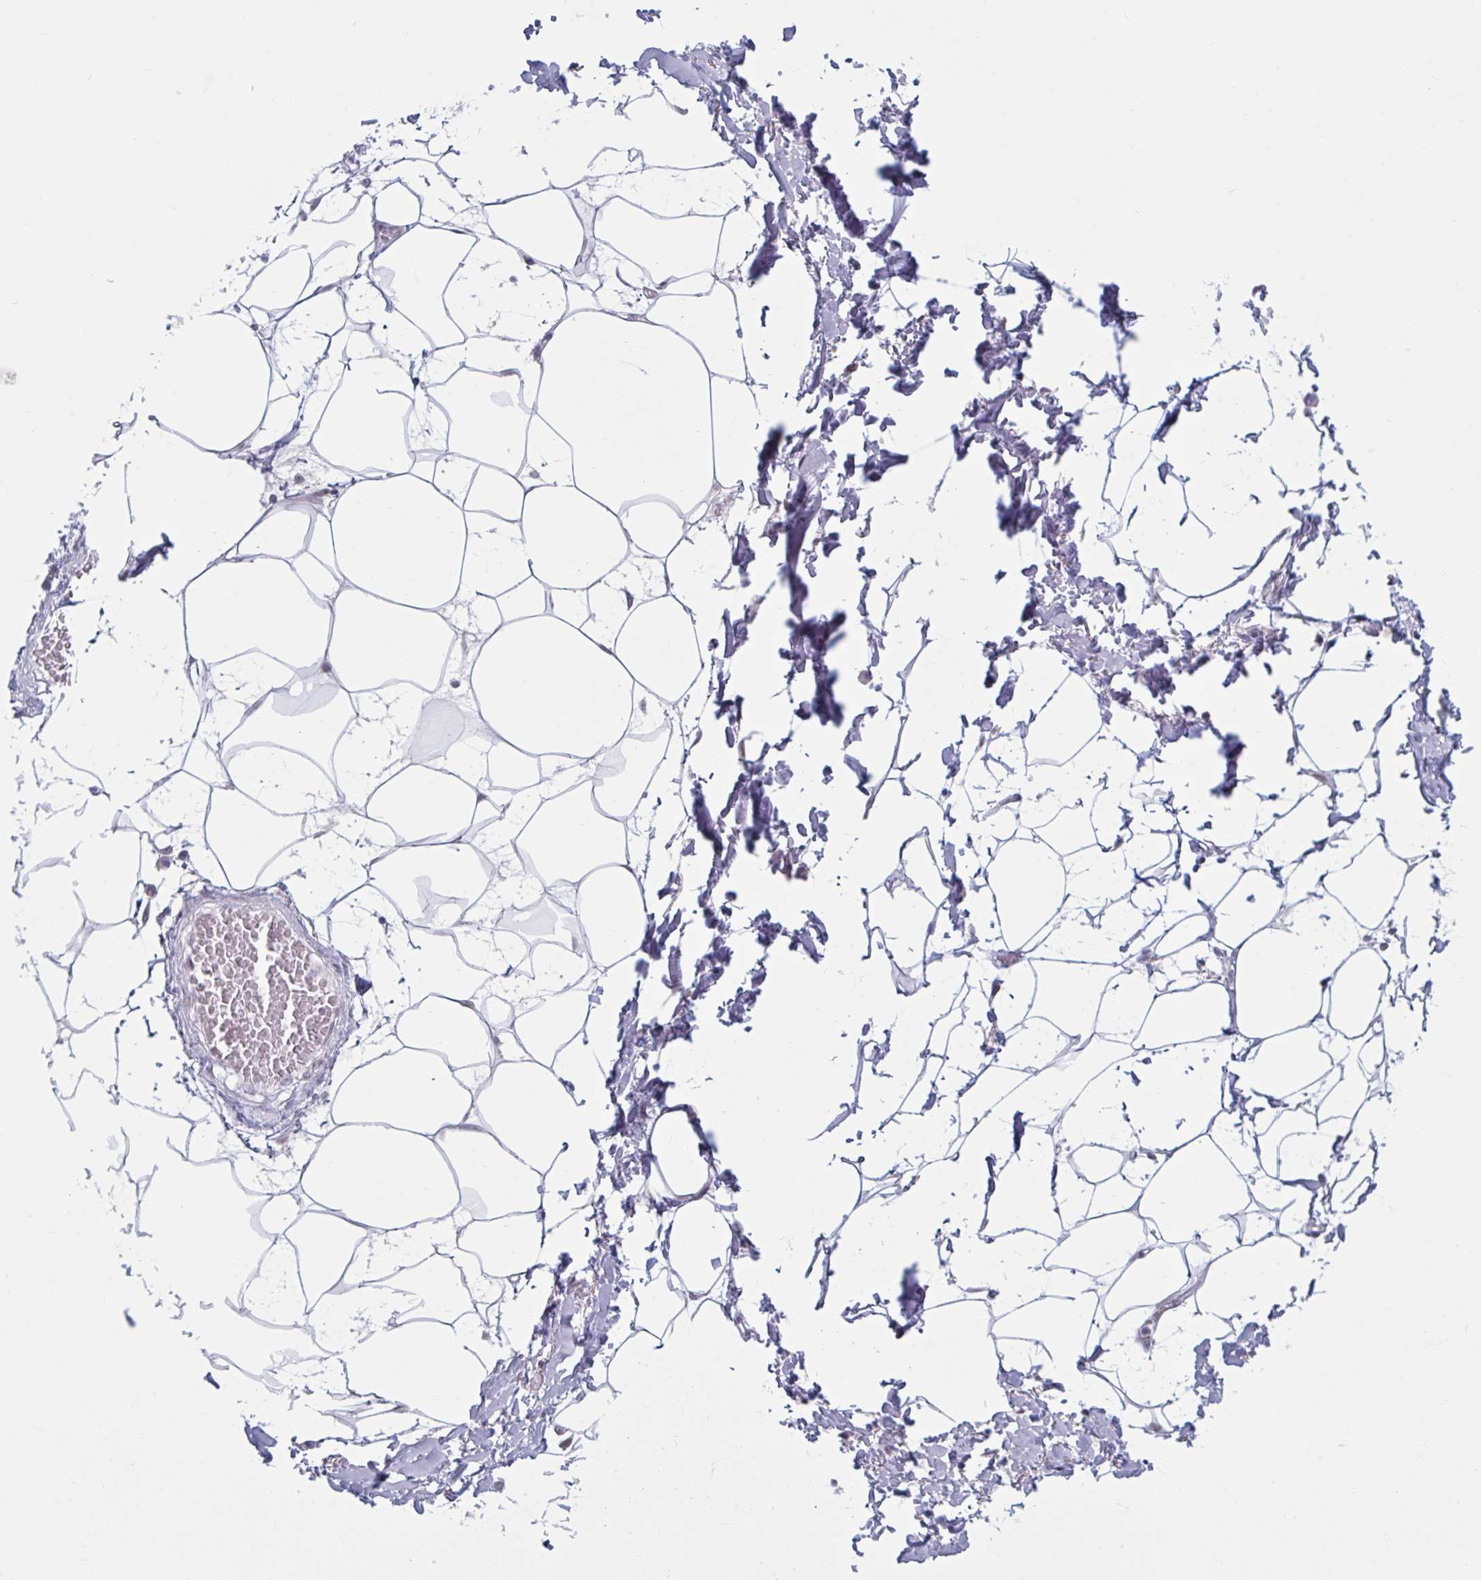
{"staining": {"intensity": "negative", "quantity": "none", "location": "none"}, "tissue": "adipose tissue", "cell_type": "Adipocytes", "image_type": "normal", "snomed": [{"axis": "morphology", "description": "Normal tissue, NOS"}, {"axis": "topography", "description": "Vagina"}, {"axis": "topography", "description": "Peripheral nerve tissue"}], "caption": "High power microscopy histopathology image of an immunohistochemistry (IHC) photomicrograph of benign adipose tissue, revealing no significant positivity in adipocytes. (DAB (3,3'-diaminobenzidine) immunohistochemistry visualized using brightfield microscopy, high magnification).", "gene": "HSD17B6", "patient": {"sex": "female", "age": 71}}